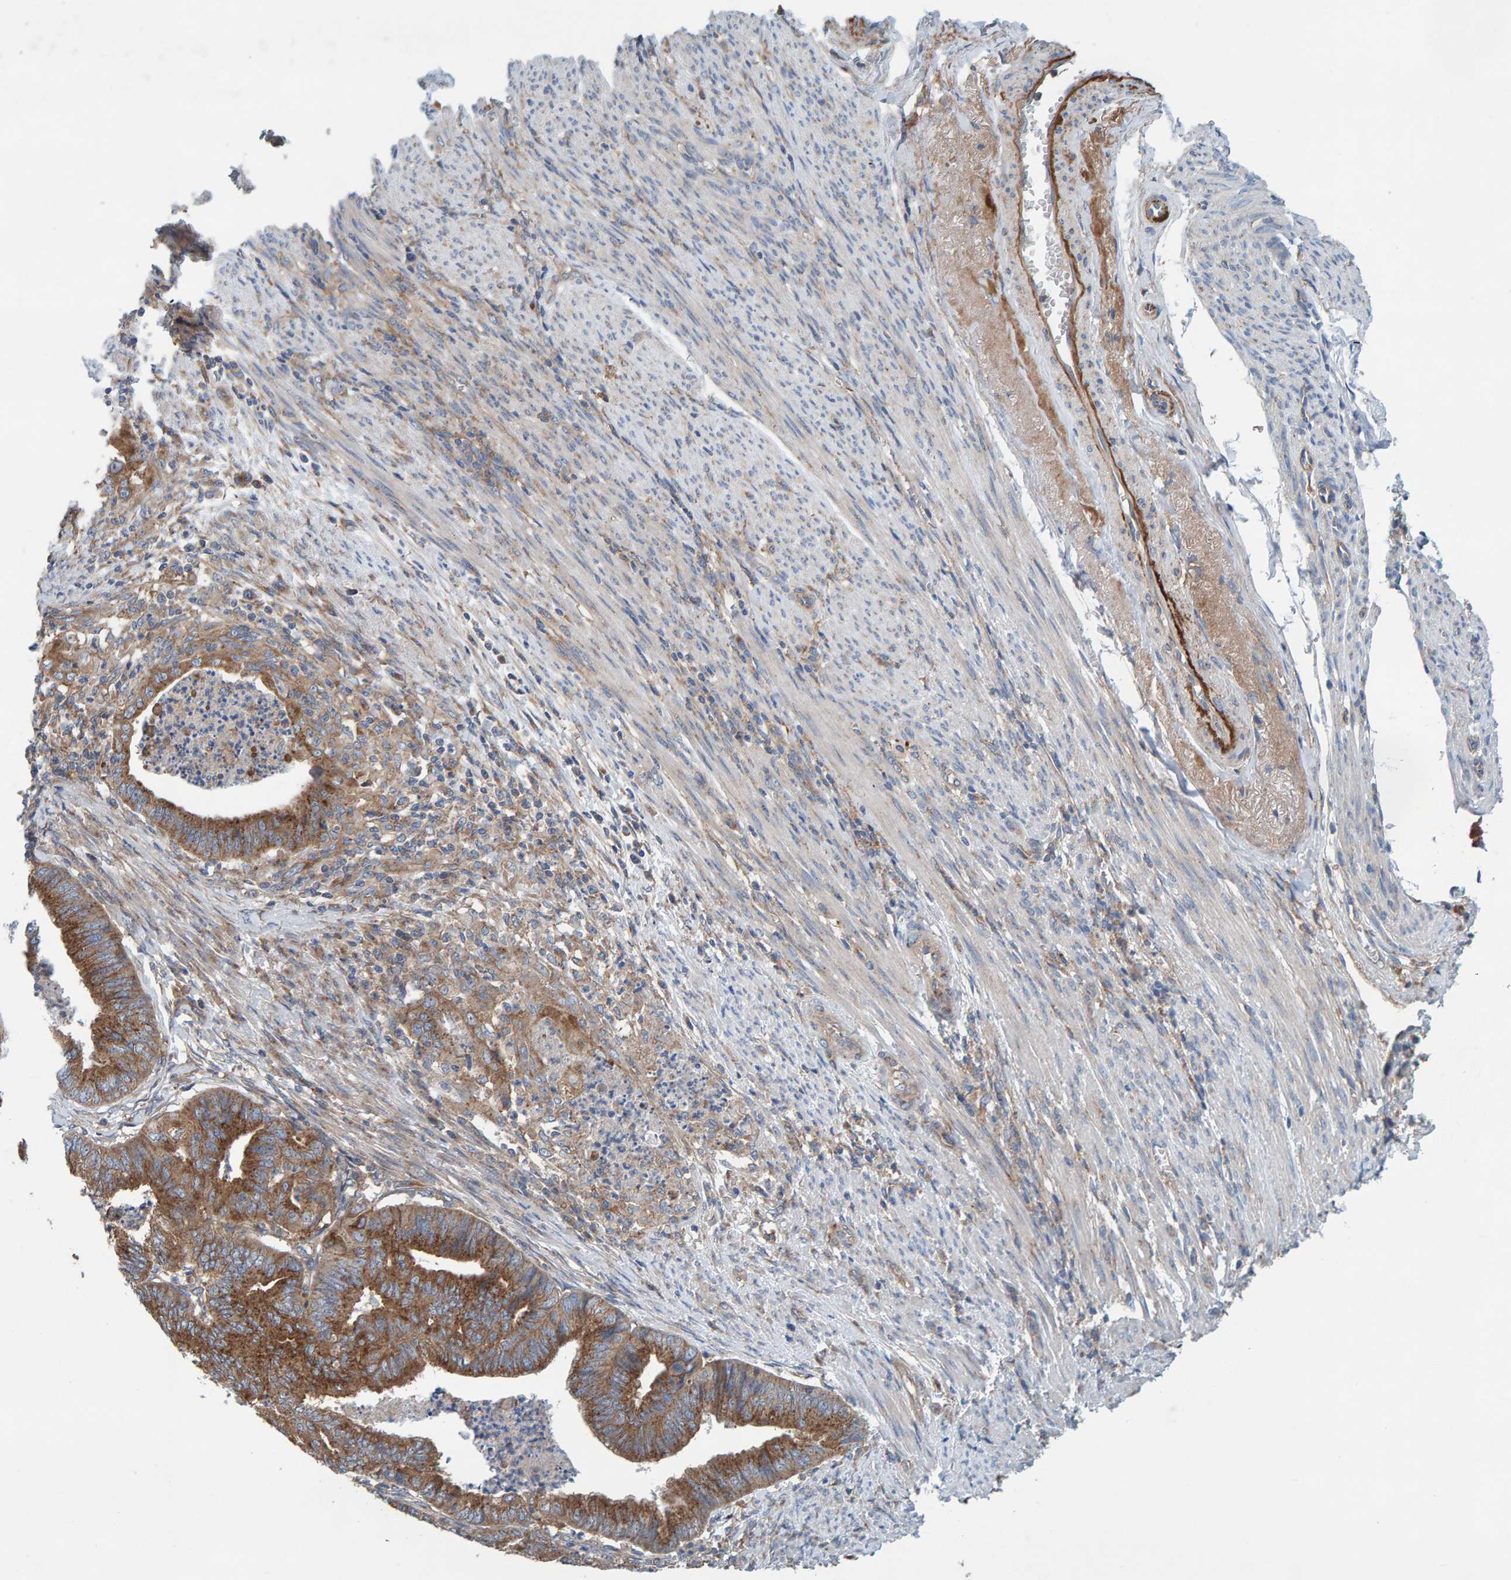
{"staining": {"intensity": "strong", "quantity": ">75%", "location": "cytoplasmic/membranous"}, "tissue": "endometrial cancer", "cell_type": "Tumor cells", "image_type": "cancer", "snomed": [{"axis": "morphology", "description": "Polyp, NOS"}, {"axis": "morphology", "description": "Adenocarcinoma, NOS"}, {"axis": "morphology", "description": "Adenoma, NOS"}, {"axis": "topography", "description": "Endometrium"}], "caption": "Immunohistochemistry (IHC) (DAB) staining of human endometrial cancer exhibits strong cytoplasmic/membranous protein expression in about >75% of tumor cells. (IHC, brightfield microscopy, high magnification).", "gene": "MKLN1", "patient": {"sex": "female", "age": 79}}